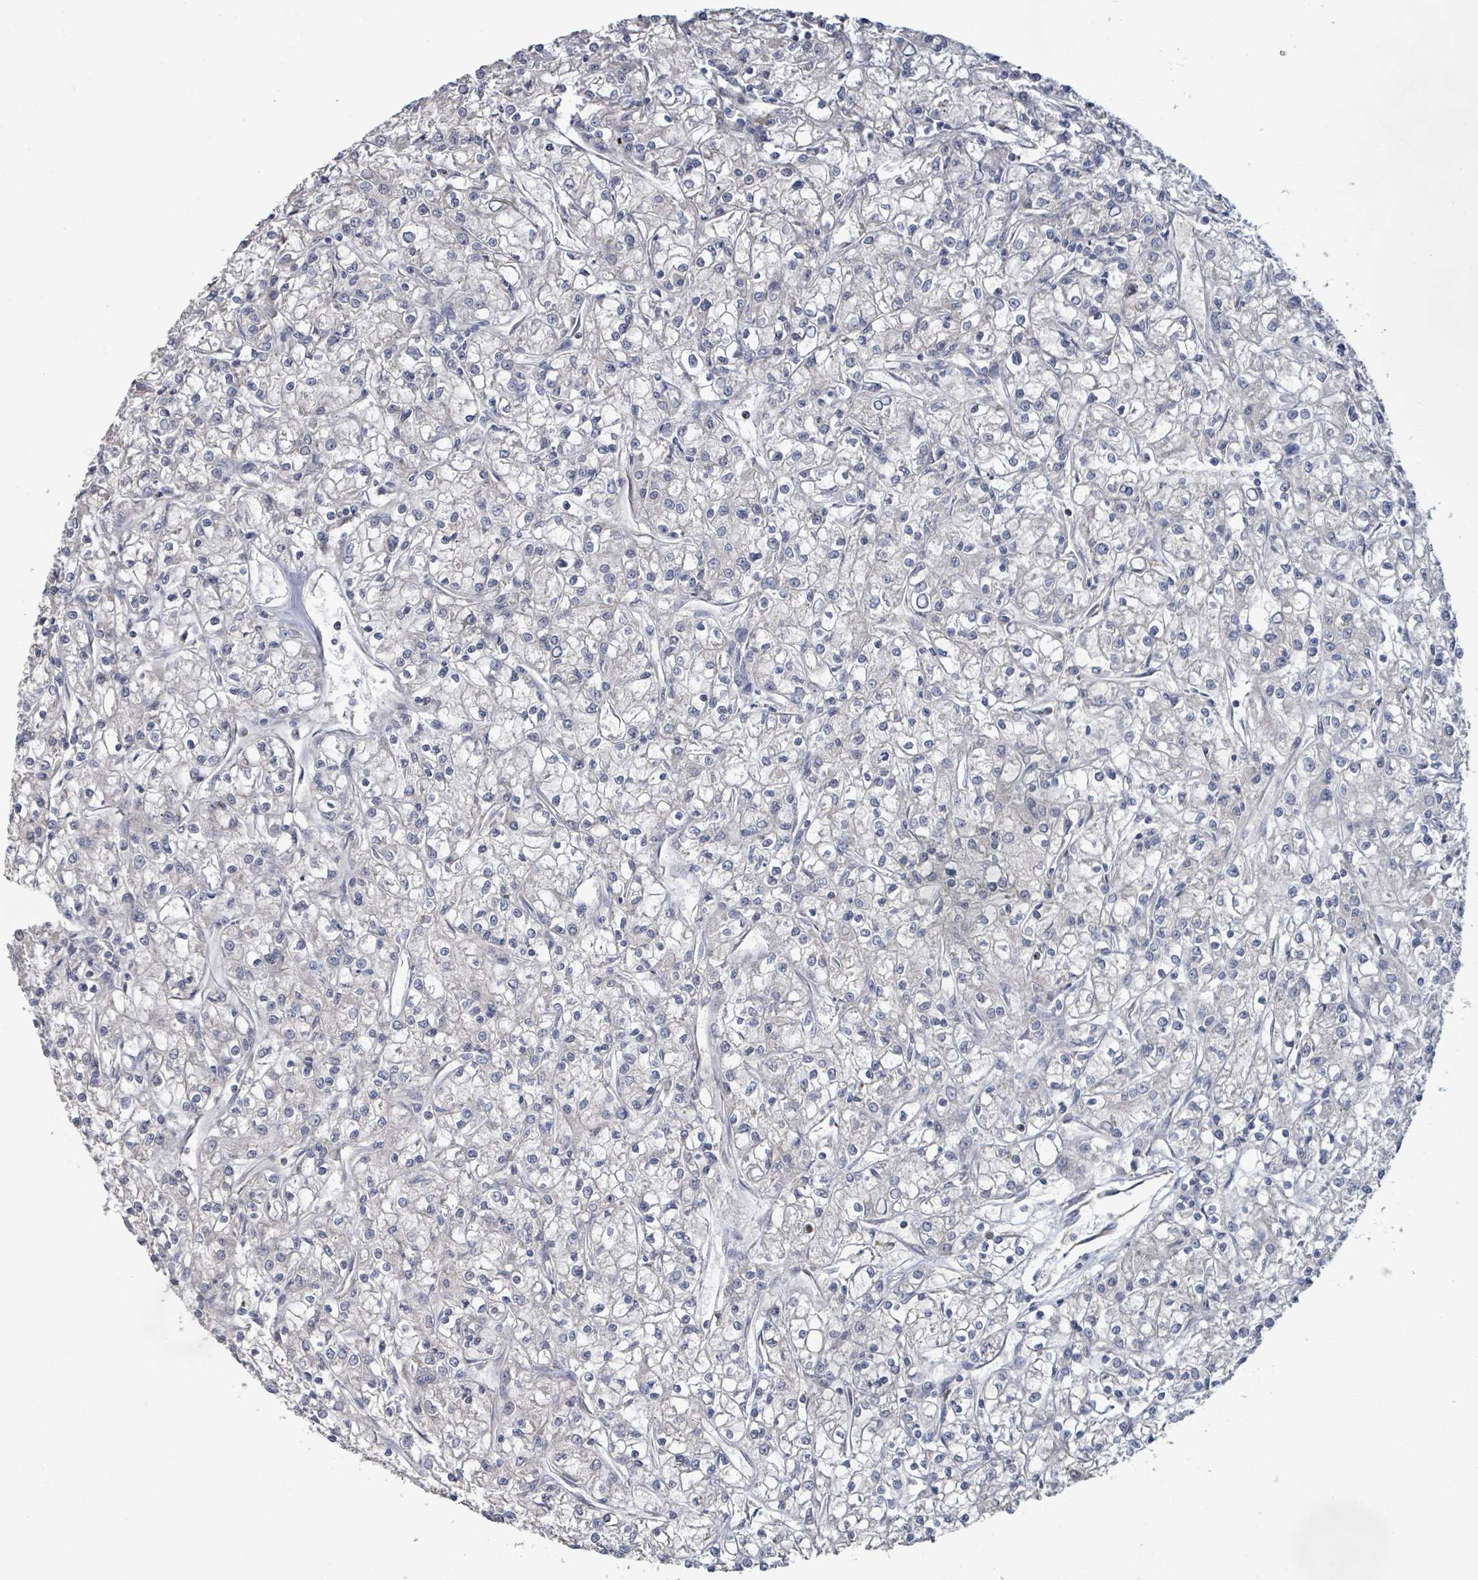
{"staining": {"intensity": "negative", "quantity": "none", "location": "none"}, "tissue": "renal cancer", "cell_type": "Tumor cells", "image_type": "cancer", "snomed": [{"axis": "morphology", "description": "Adenocarcinoma, NOS"}, {"axis": "topography", "description": "Kidney"}], "caption": "Immunohistochemical staining of renal cancer displays no significant positivity in tumor cells.", "gene": "KCNS2", "patient": {"sex": "female", "age": 59}}